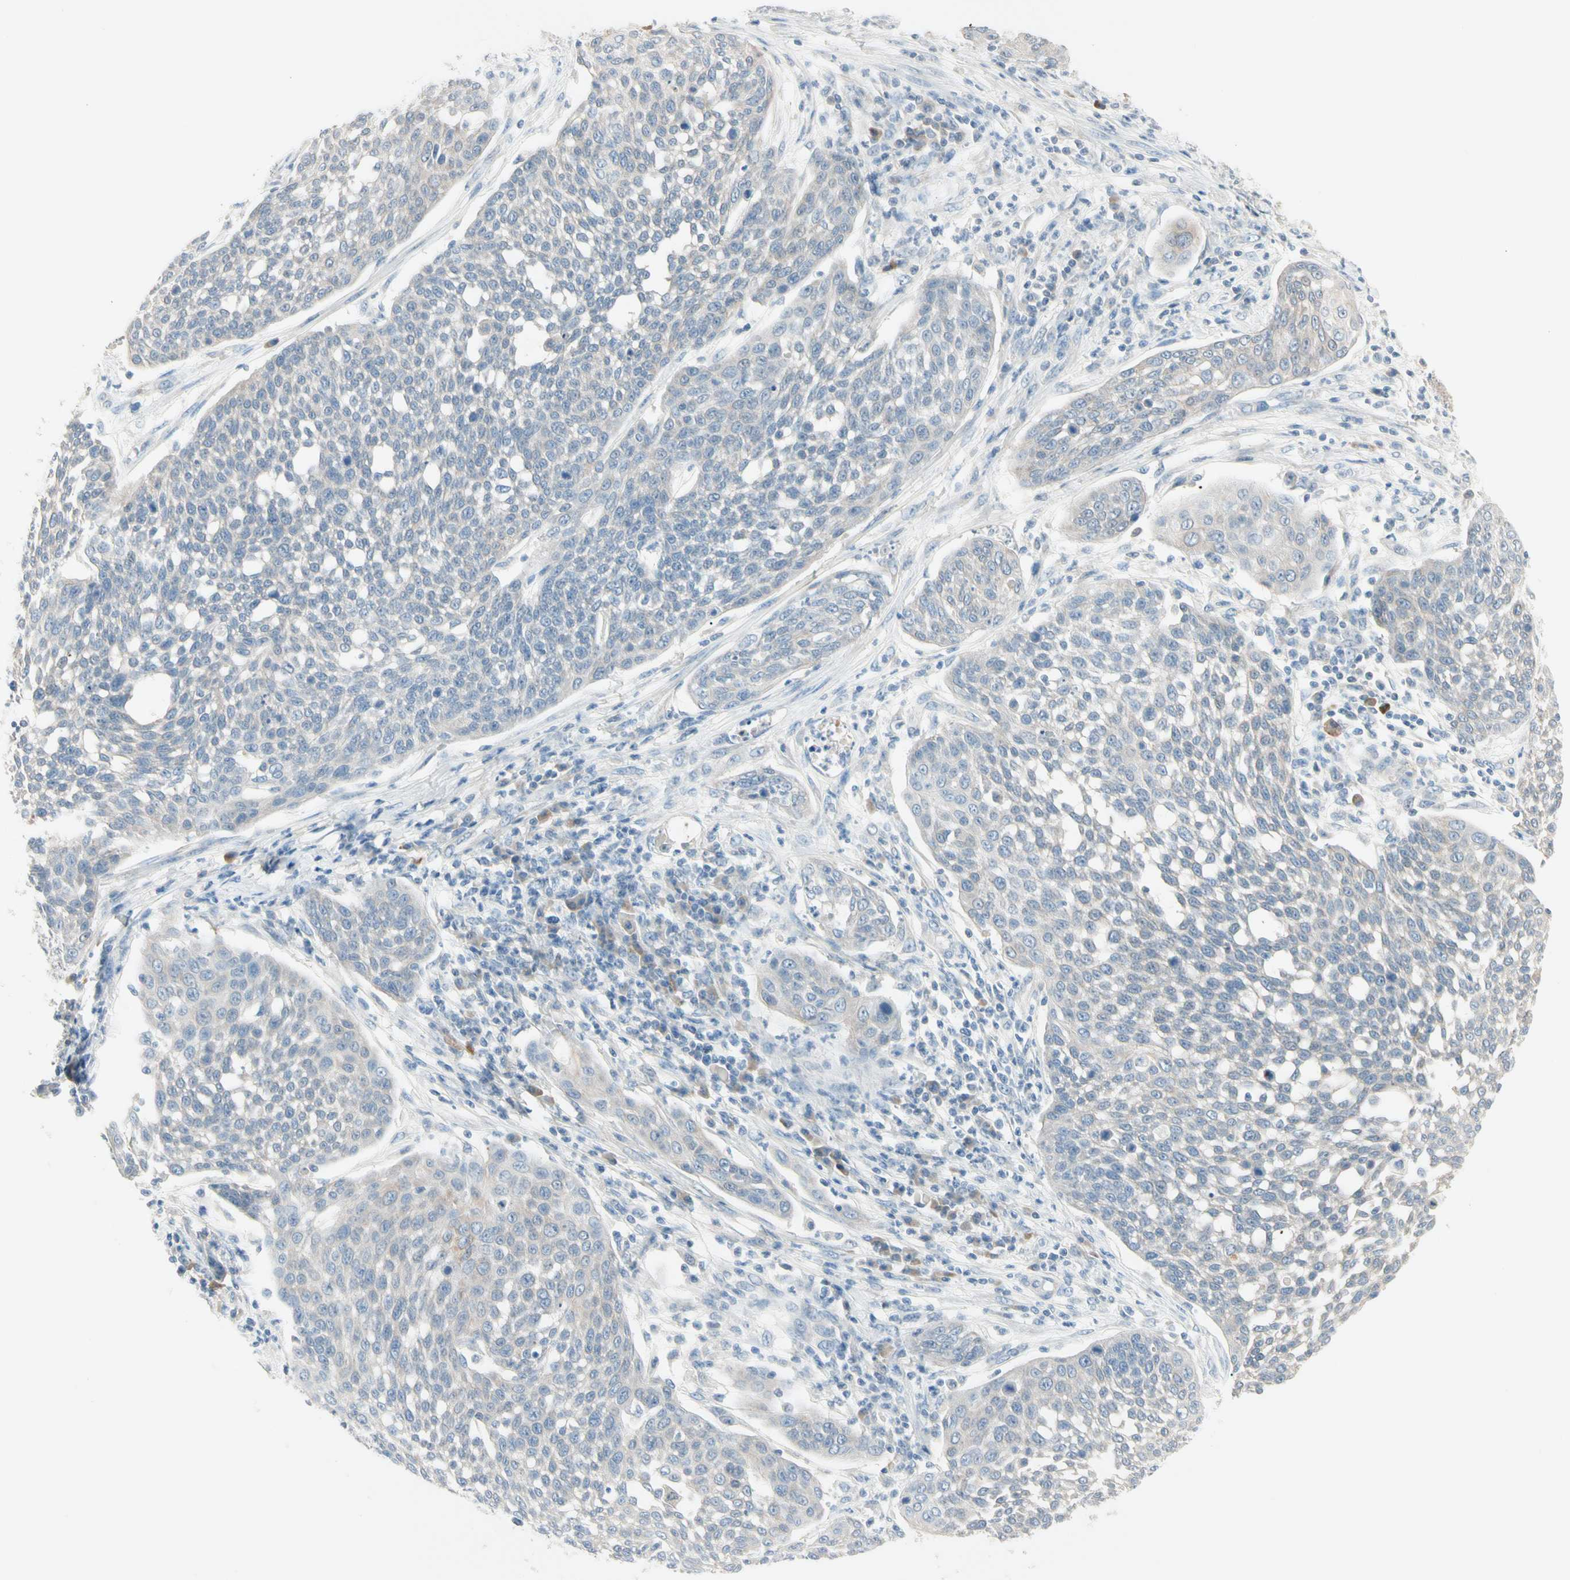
{"staining": {"intensity": "negative", "quantity": "none", "location": "none"}, "tissue": "cervical cancer", "cell_type": "Tumor cells", "image_type": "cancer", "snomed": [{"axis": "morphology", "description": "Squamous cell carcinoma, NOS"}, {"axis": "topography", "description": "Cervix"}], "caption": "Tumor cells show no significant protein positivity in cervical squamous cell carcinoma.", "gene": "ALDH18A1", "patient": {"sex": "female", "age": 34}}